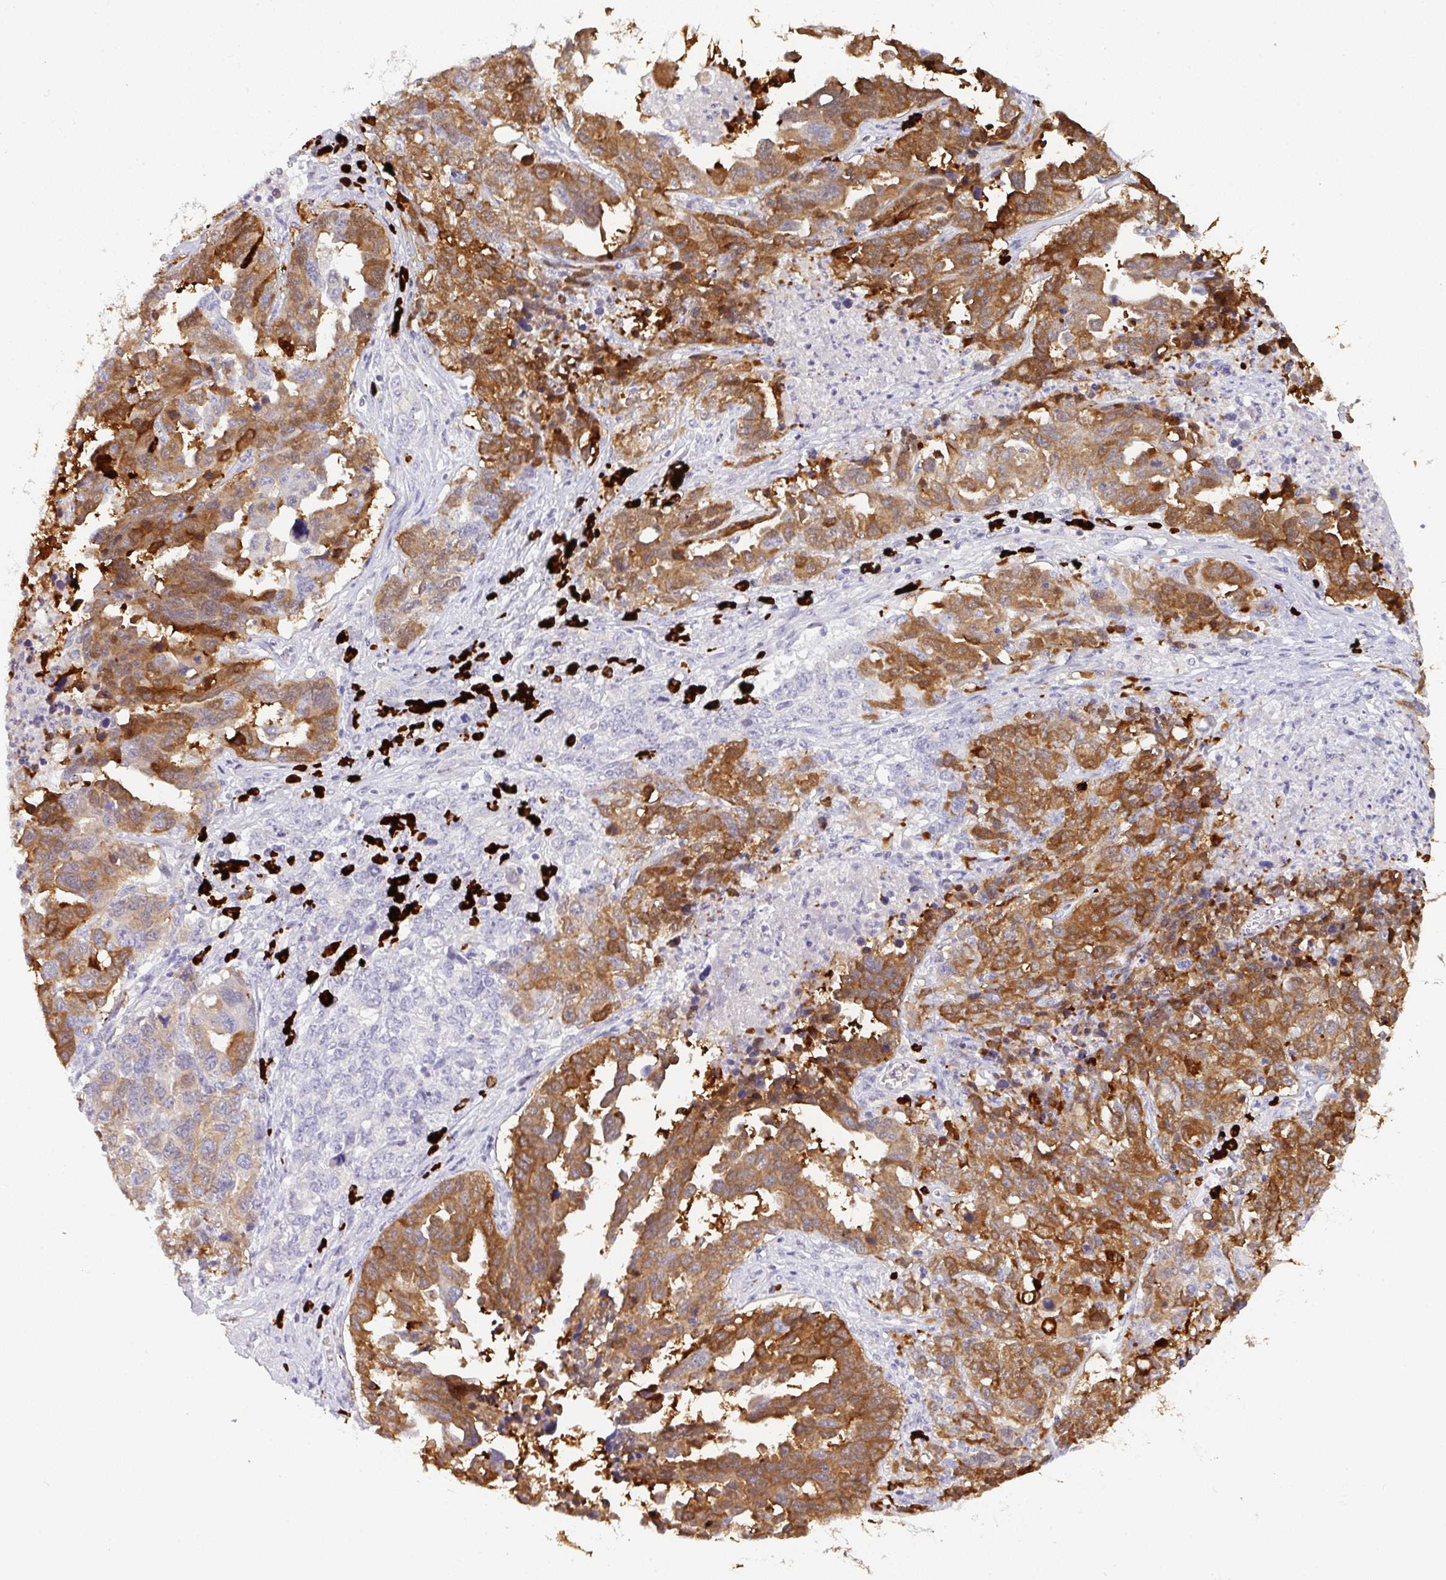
{"staining": {"intensity": "moderate", "quantity": ">75%", "location": "cytoplasmic/membranous"}, "tissue": "ovarian cancer", "cell_type": "Tumor cells", "image_type": "cancer", "snomed": [{"axis": "morphology", "description": "Carcinoma, endometroid"}, {"axis": "topography", "description": "Ovary"}], "caption": "Protein expression analysis of ovarian cancer (endometroid carcinoma) shows moderate cytoplasmic/membranous expression in about >75% of tumor cells.", "gene": "CACNA1S", "patient": {"sex": "female", "age": 62}}